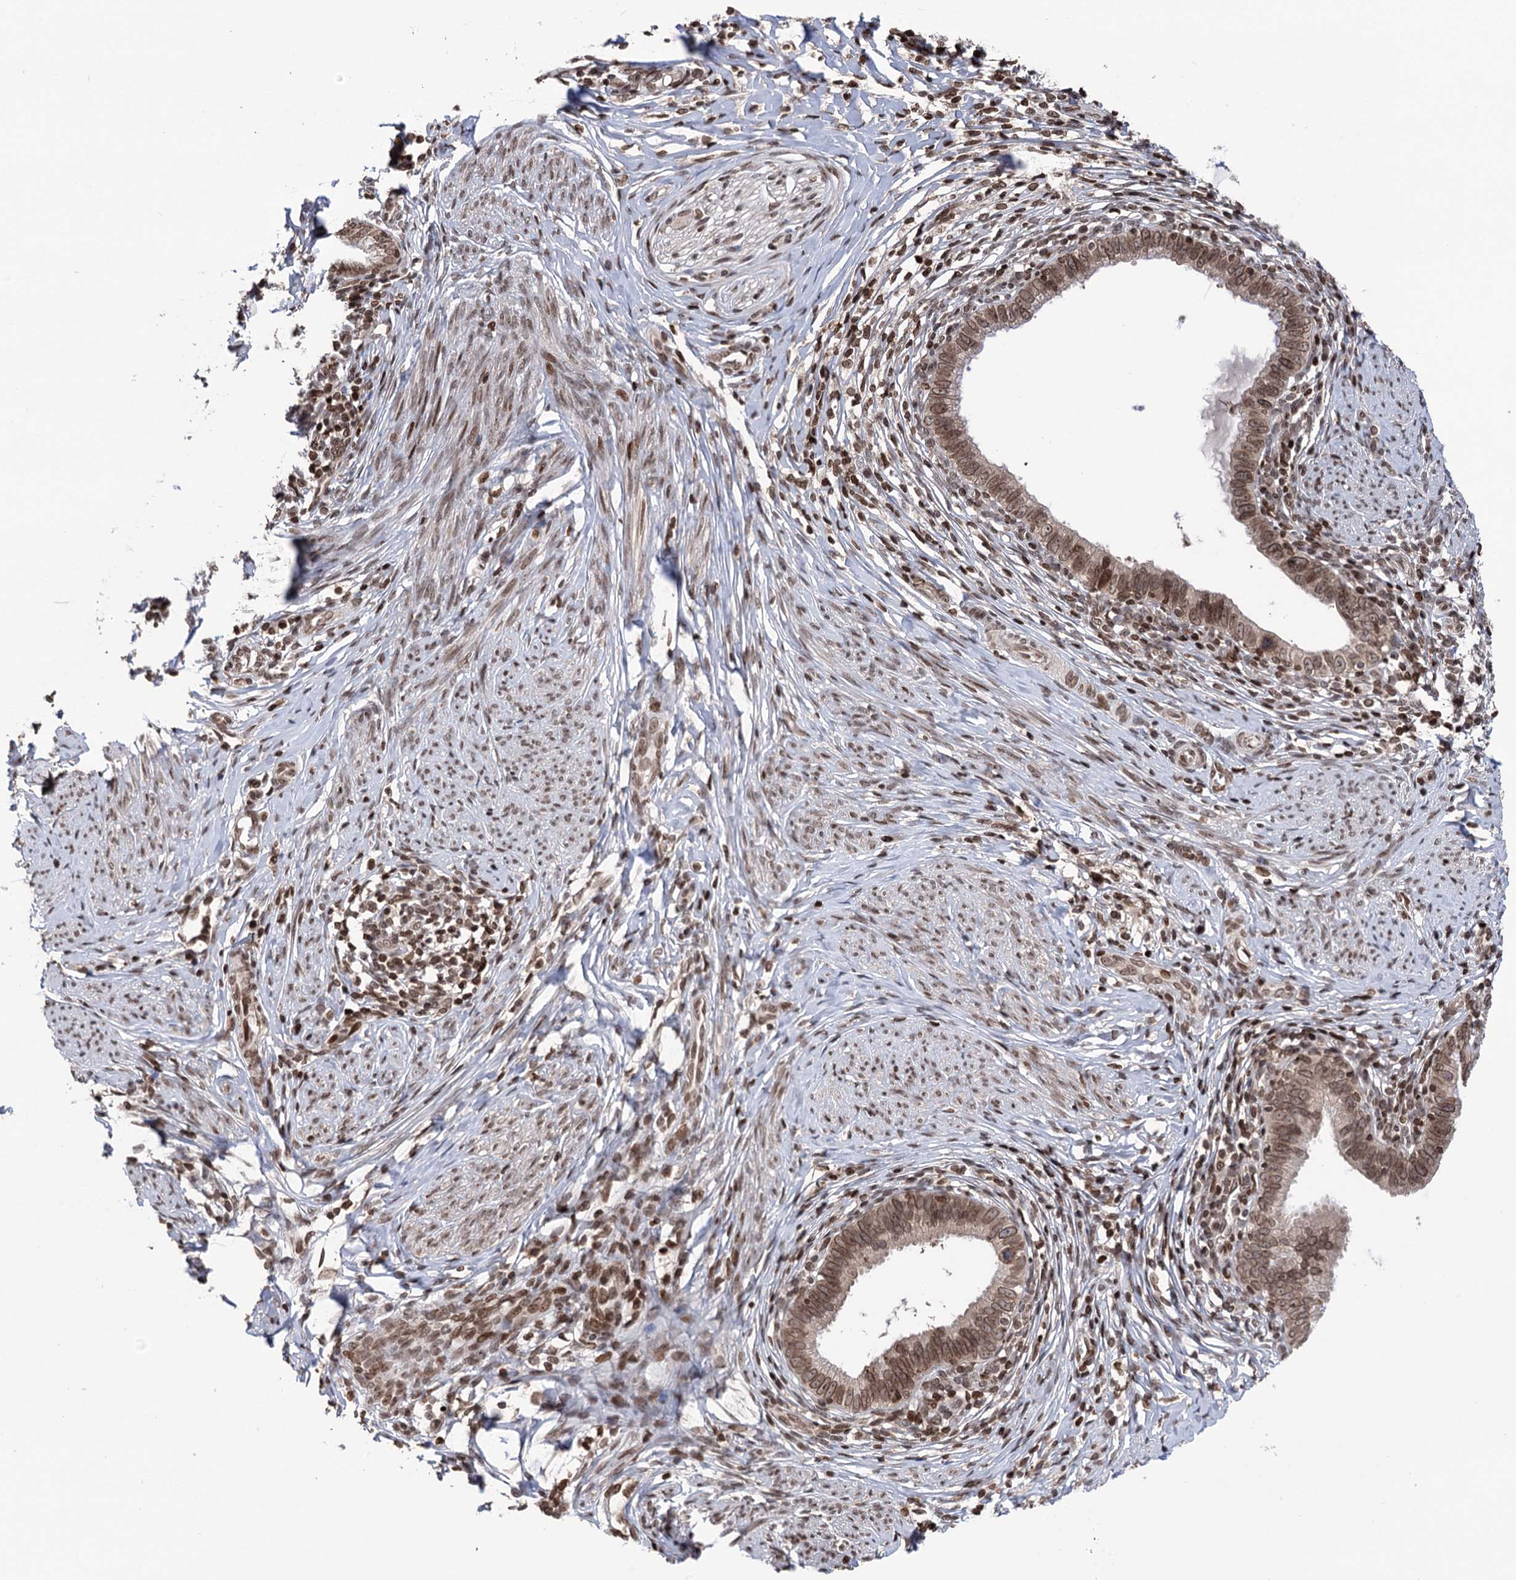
{"staining": {"intensity": "moderate", "quantity": ">75%", "location": "nuclear"}, "tissue": "cervical cancer", "cell_type": "Tumor cells", "image_type": "cancer", "snomed": [{"axis": "morphology", "description": "Adenocarcinoma, NOS"}, {"axis": "topography", "description": "Cervix"}], "caption": "Adenocarcinoma (cervical) was stained to show a protein in brown. There is medium levels of moderate nuclear expression in about >75% of tumor cells.", "gene": "CCDC77", "patient": {"sex": "female", "age": 36}}